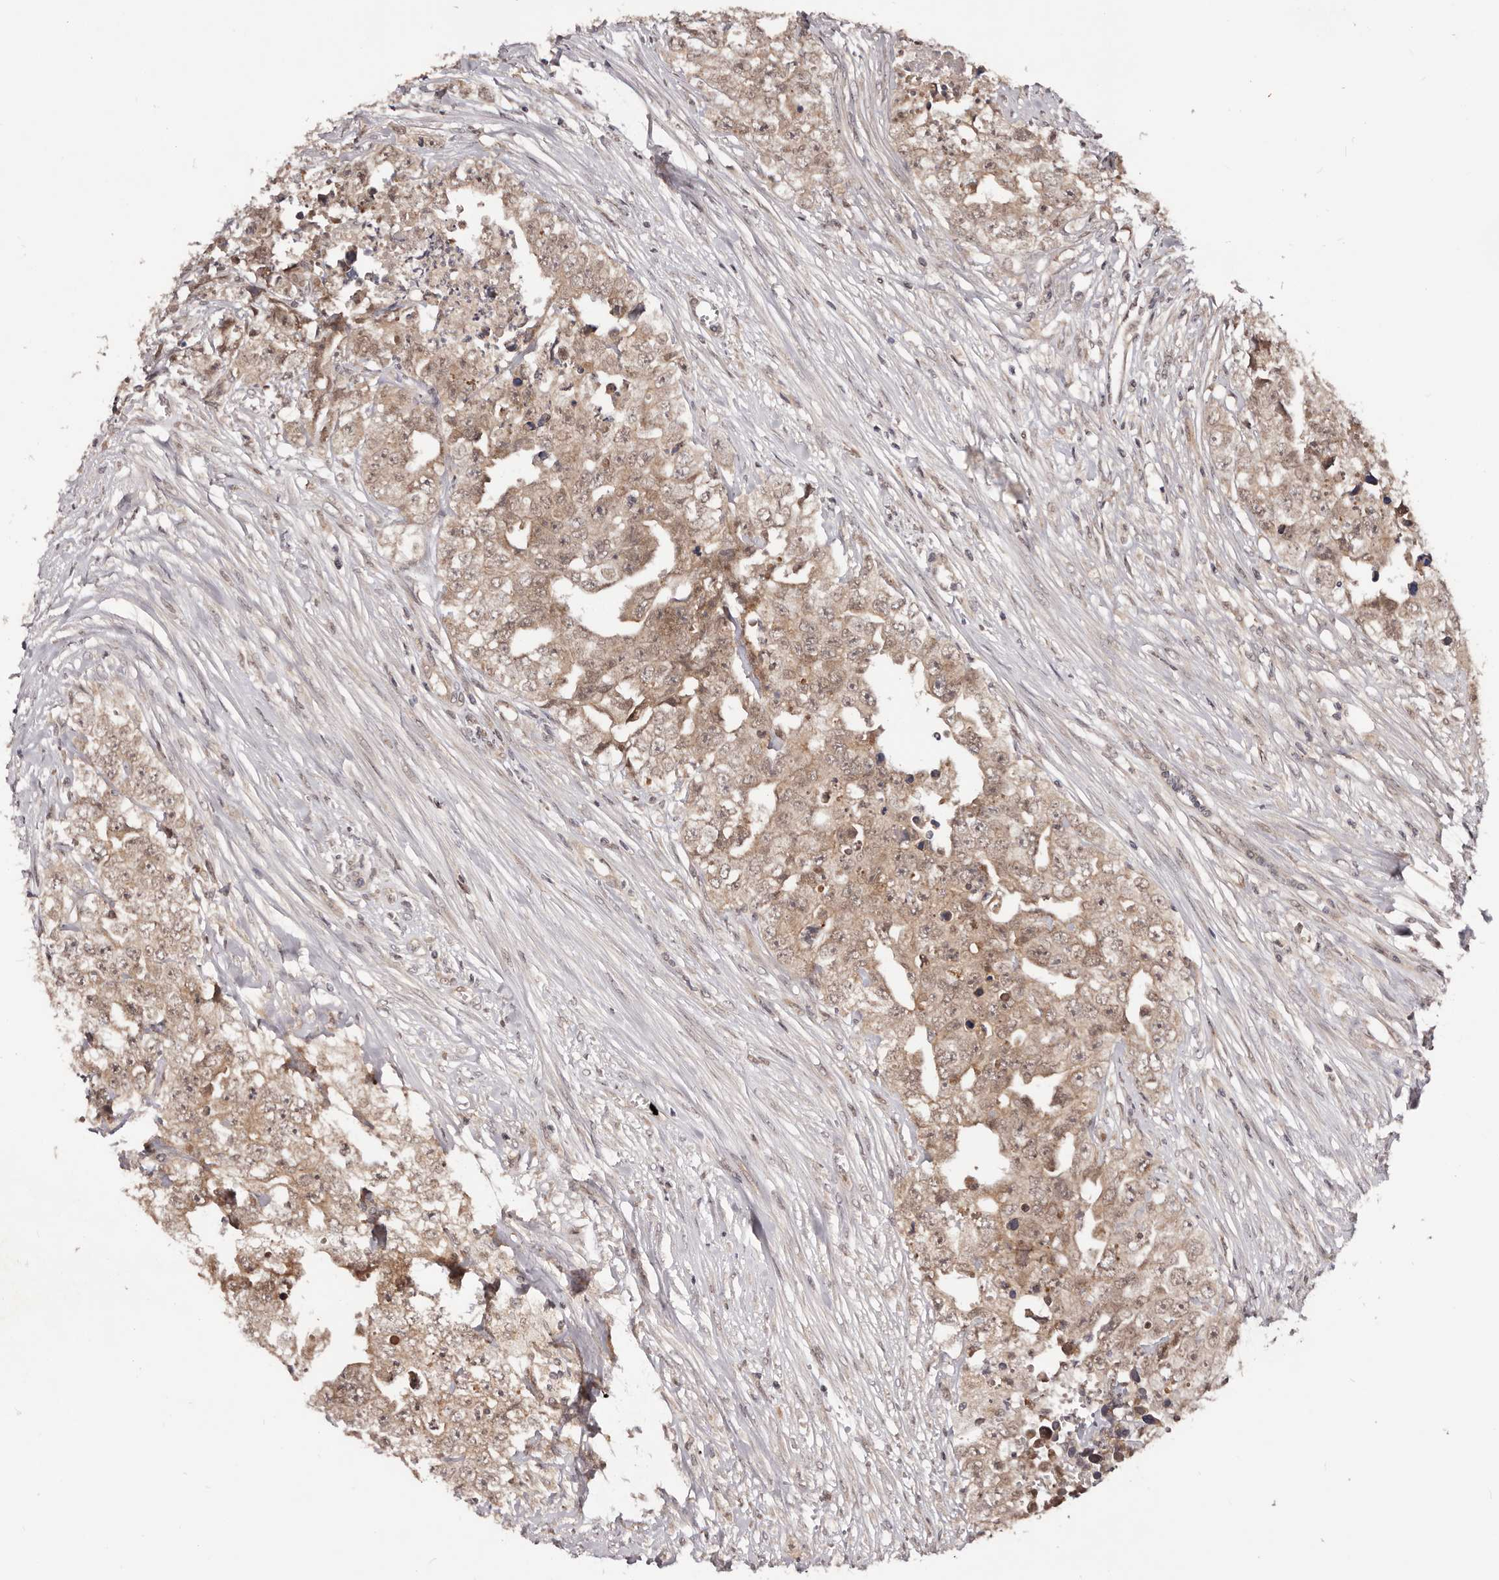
{"staining": {"intensity": "weak", "quantity": ">75%", "location": "cytoplasmic/membranous,nuclear"}, "tissue": "testis cancer", "cell_type": "Tumor cells", "image_type": "cancer", "snomed": [{"axis": "morphology", "description": "Seminoma, NOS"}, {"axis": "morphology", "description": "Carcinoma, Embryonal, NOS"}, {"axis": "topography", "description": "Testis"}], "caption": "This is an image of immunohistochemistry (IHC) staining of testis embryonal carcinoma, which shows weak expression in the cytoplasmic/membranous and nuclear of tumor cells.", "gene": "MDP1", "patient": {"sex": "male", "age": 43}}